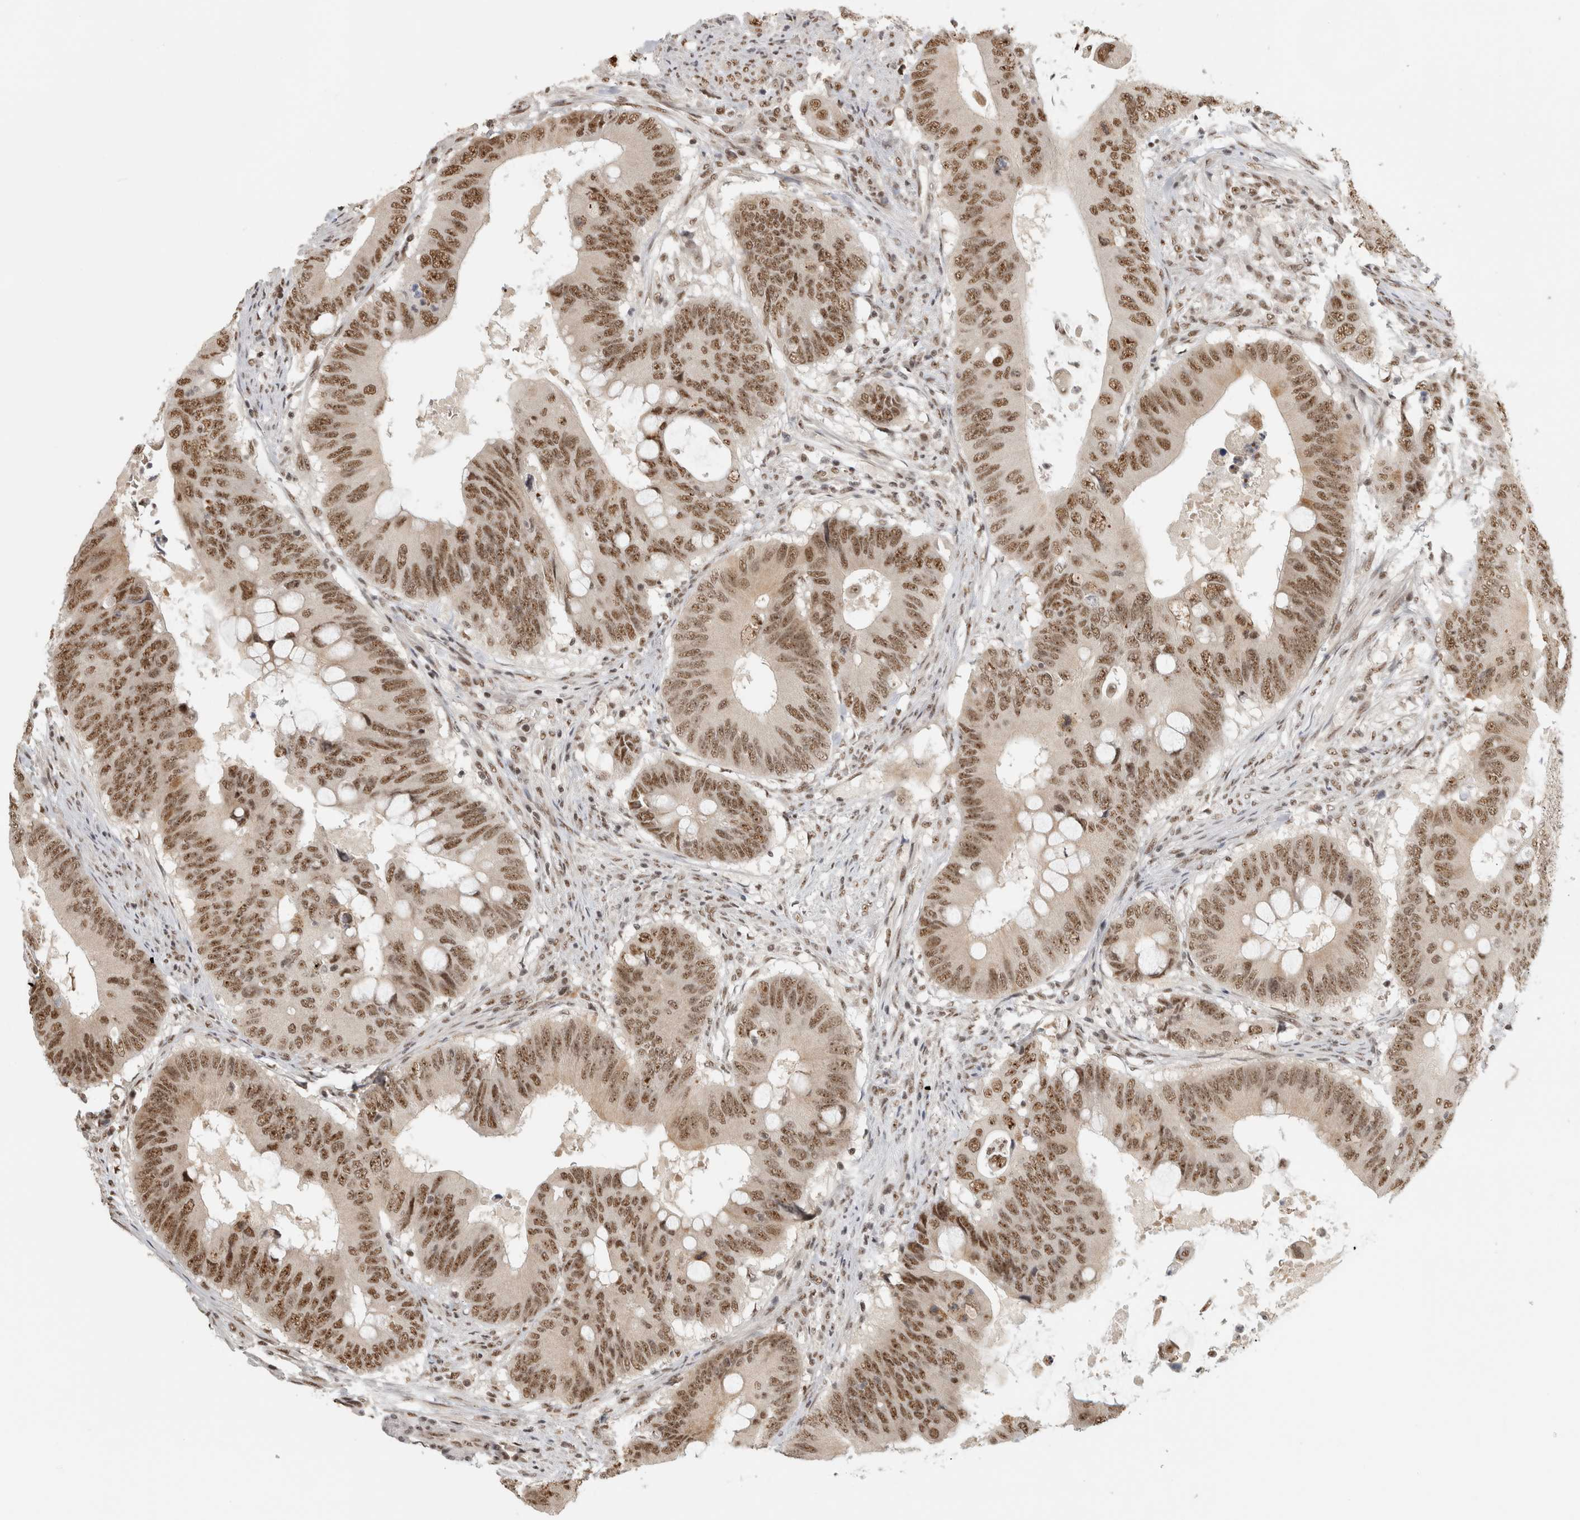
{"staining": {"intensity": "moderate", "quantity": ">75%", "location": "nuclear"}, "tissue": "colorectal cancer", "cell_type": "Tumor cells", "image_type": "cancer", "snomed": [{"axis": "morphology", "description": "Adenocarcinoma, NOS"}, {"axis": "topography", "description": "Colon"}], "caption": "Immunohistochemical staining of colorectal adenocarcinoma shows moderate nuclear protein staining in approximately >75% of tumor cells.", "gene": "EBNA1BP2", "patient": {"sex": "male", "age": 71}}